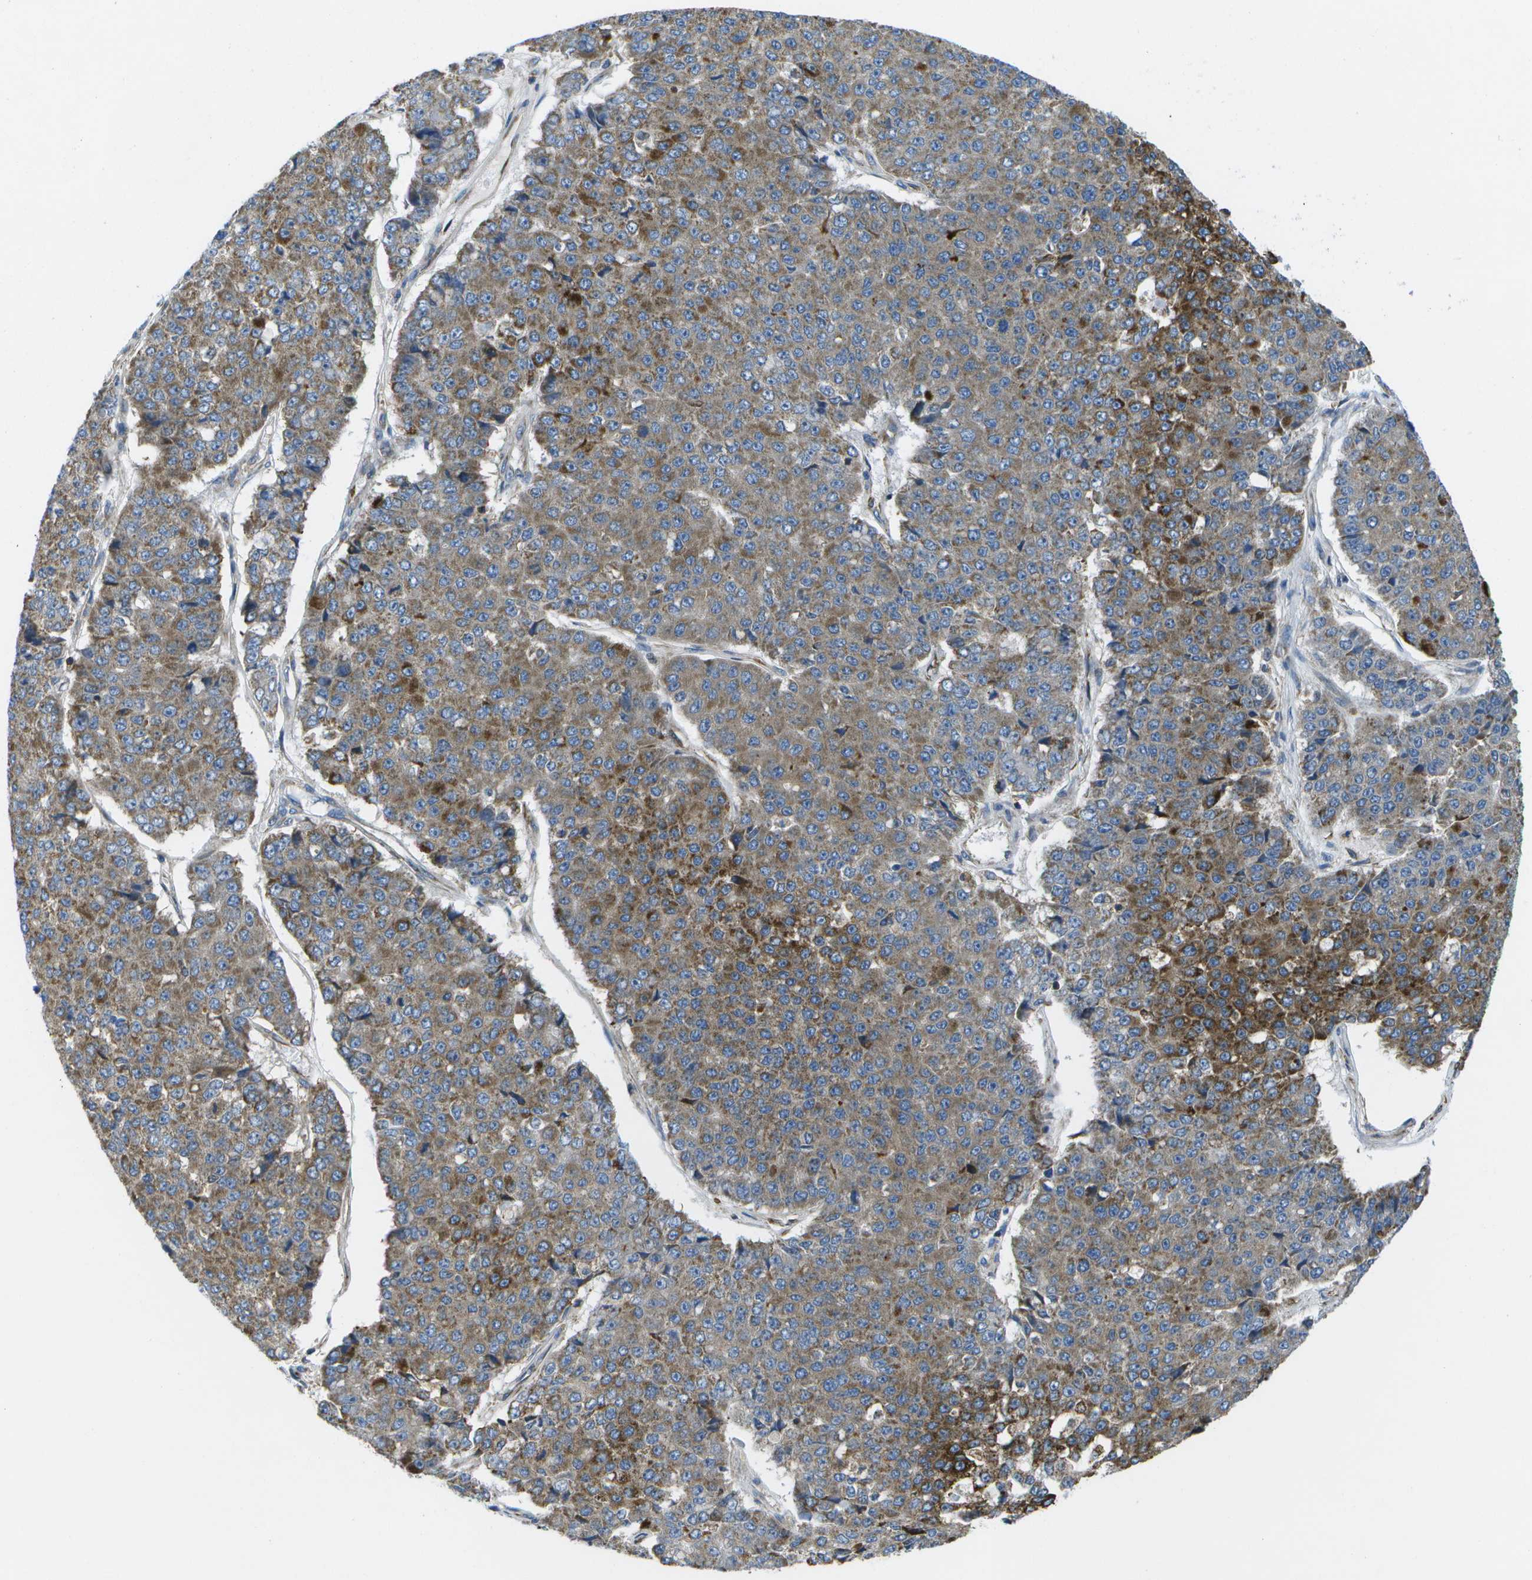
{"staining": {"intensity": "moderate", "quantity": ">75%", "location": "cytoplasmic/membranous"}, "tissue": "pancreatic cancer", "cell_type": "Tumor cells", "image_type": "cancer", "snomed": [{"axis": "morphology", "description": "Adenocarcinoma, NOS"}, {"axis": "topography", "description": "Pancreas"}], "caption": "Protein positivity by immunohistochemistry (IHC) displays moderate cytoplasmic/membranous positivity in approximately >75% of tumor cells in pancreatic cancer.", "gene": "GDF5", "patient": {"sex": "male", "age": 50}}